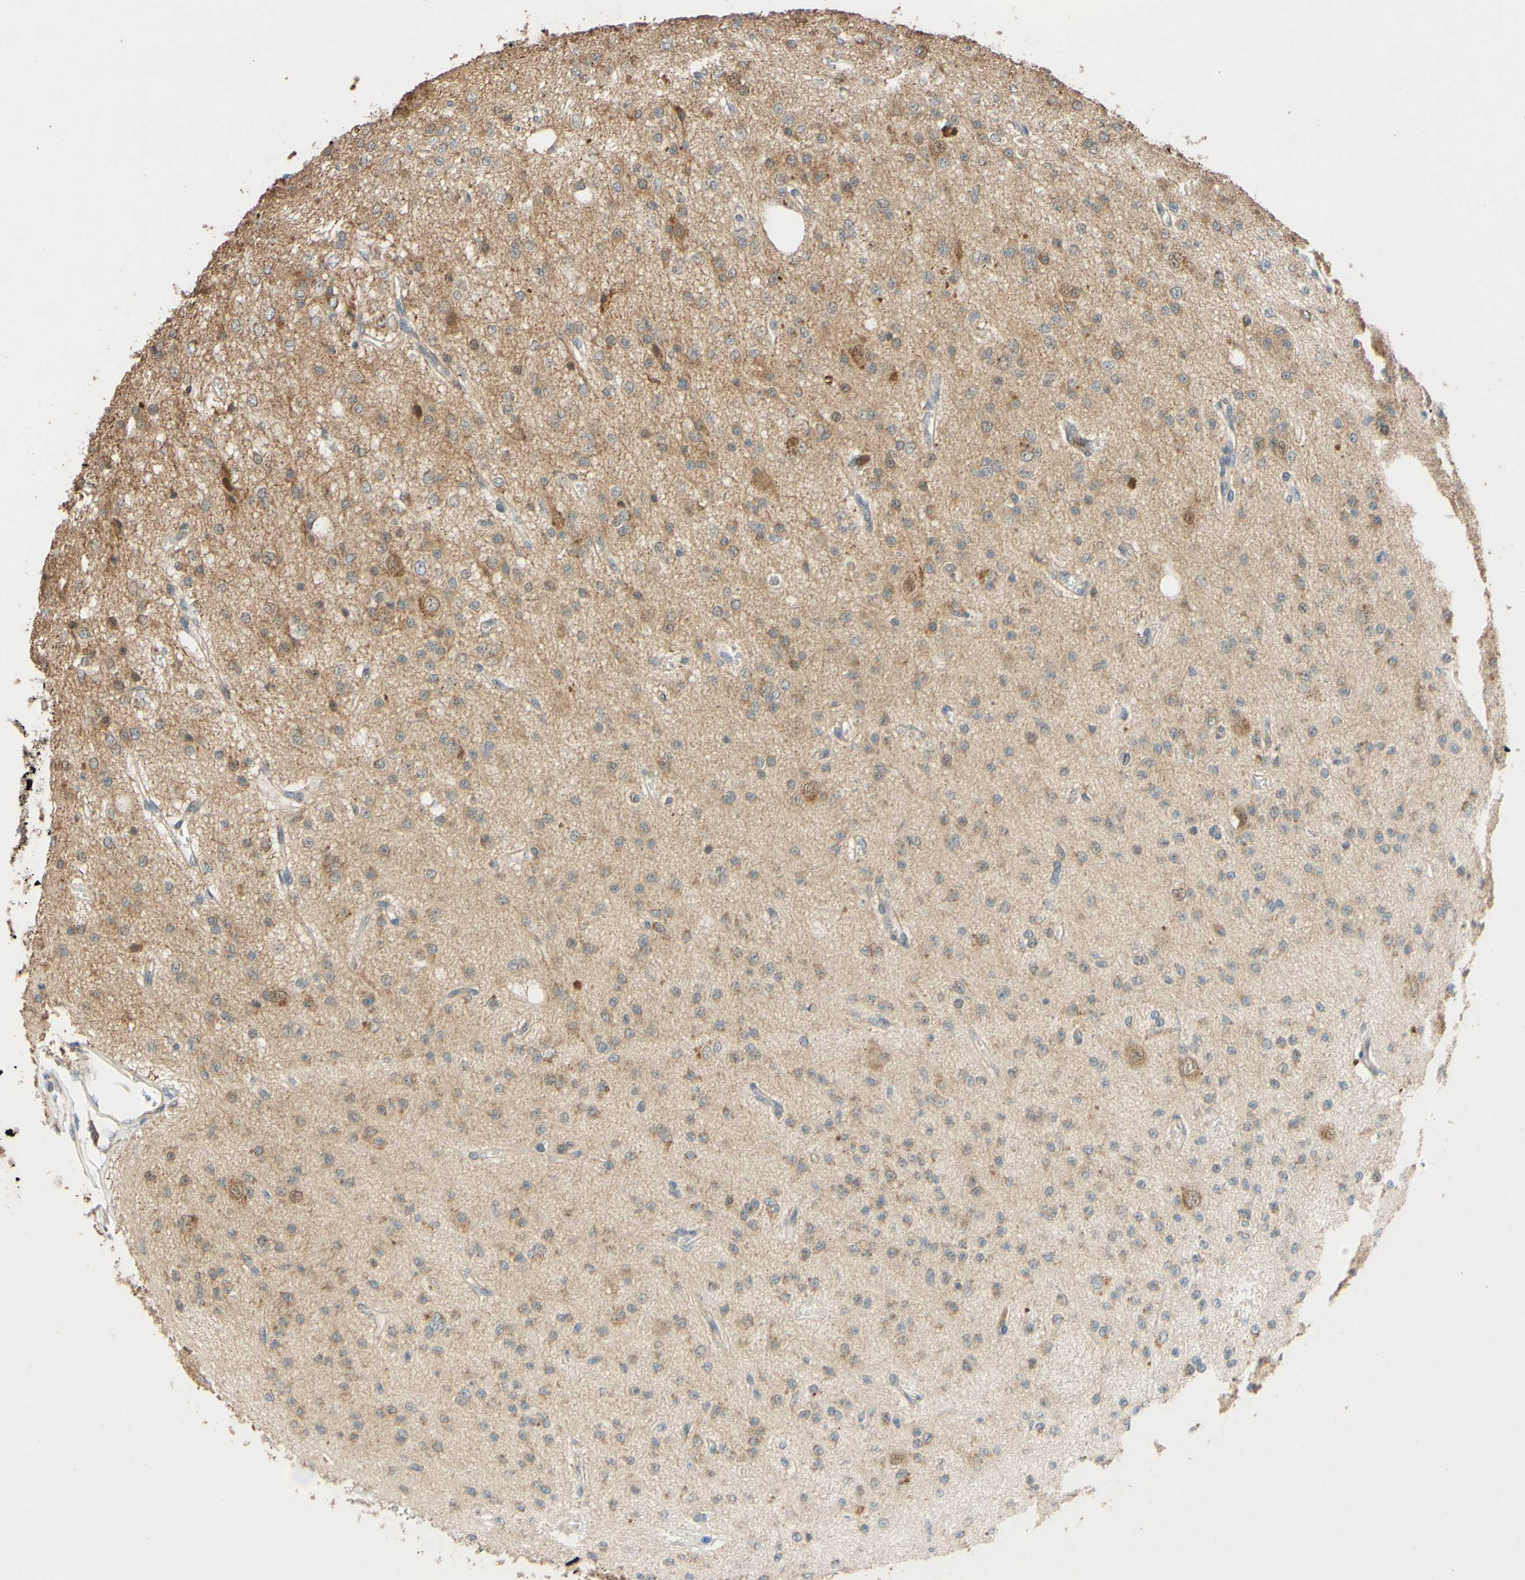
{"staining": {"intensity": "moderate", "quantity": "25%-75%", "location": "cytoplasmic/membranous"}, "tissue": "glioma", "cell_type": "Tumor cells", "image_type": "cancer", "snomed": [{"axis": "morphology", "description": "Glioma, malignant, Low grade"}, {"axis": "topography", "description": "Brain"}], "caption": "Protein expression analysis of human malignant glioma (low-grade) reveals moderate cytoplasmic/membranous positivity in approximately 25%-75% of tumor cells.", "gene": "GATA1", "patient": {"sex": "male", "age": 38}}